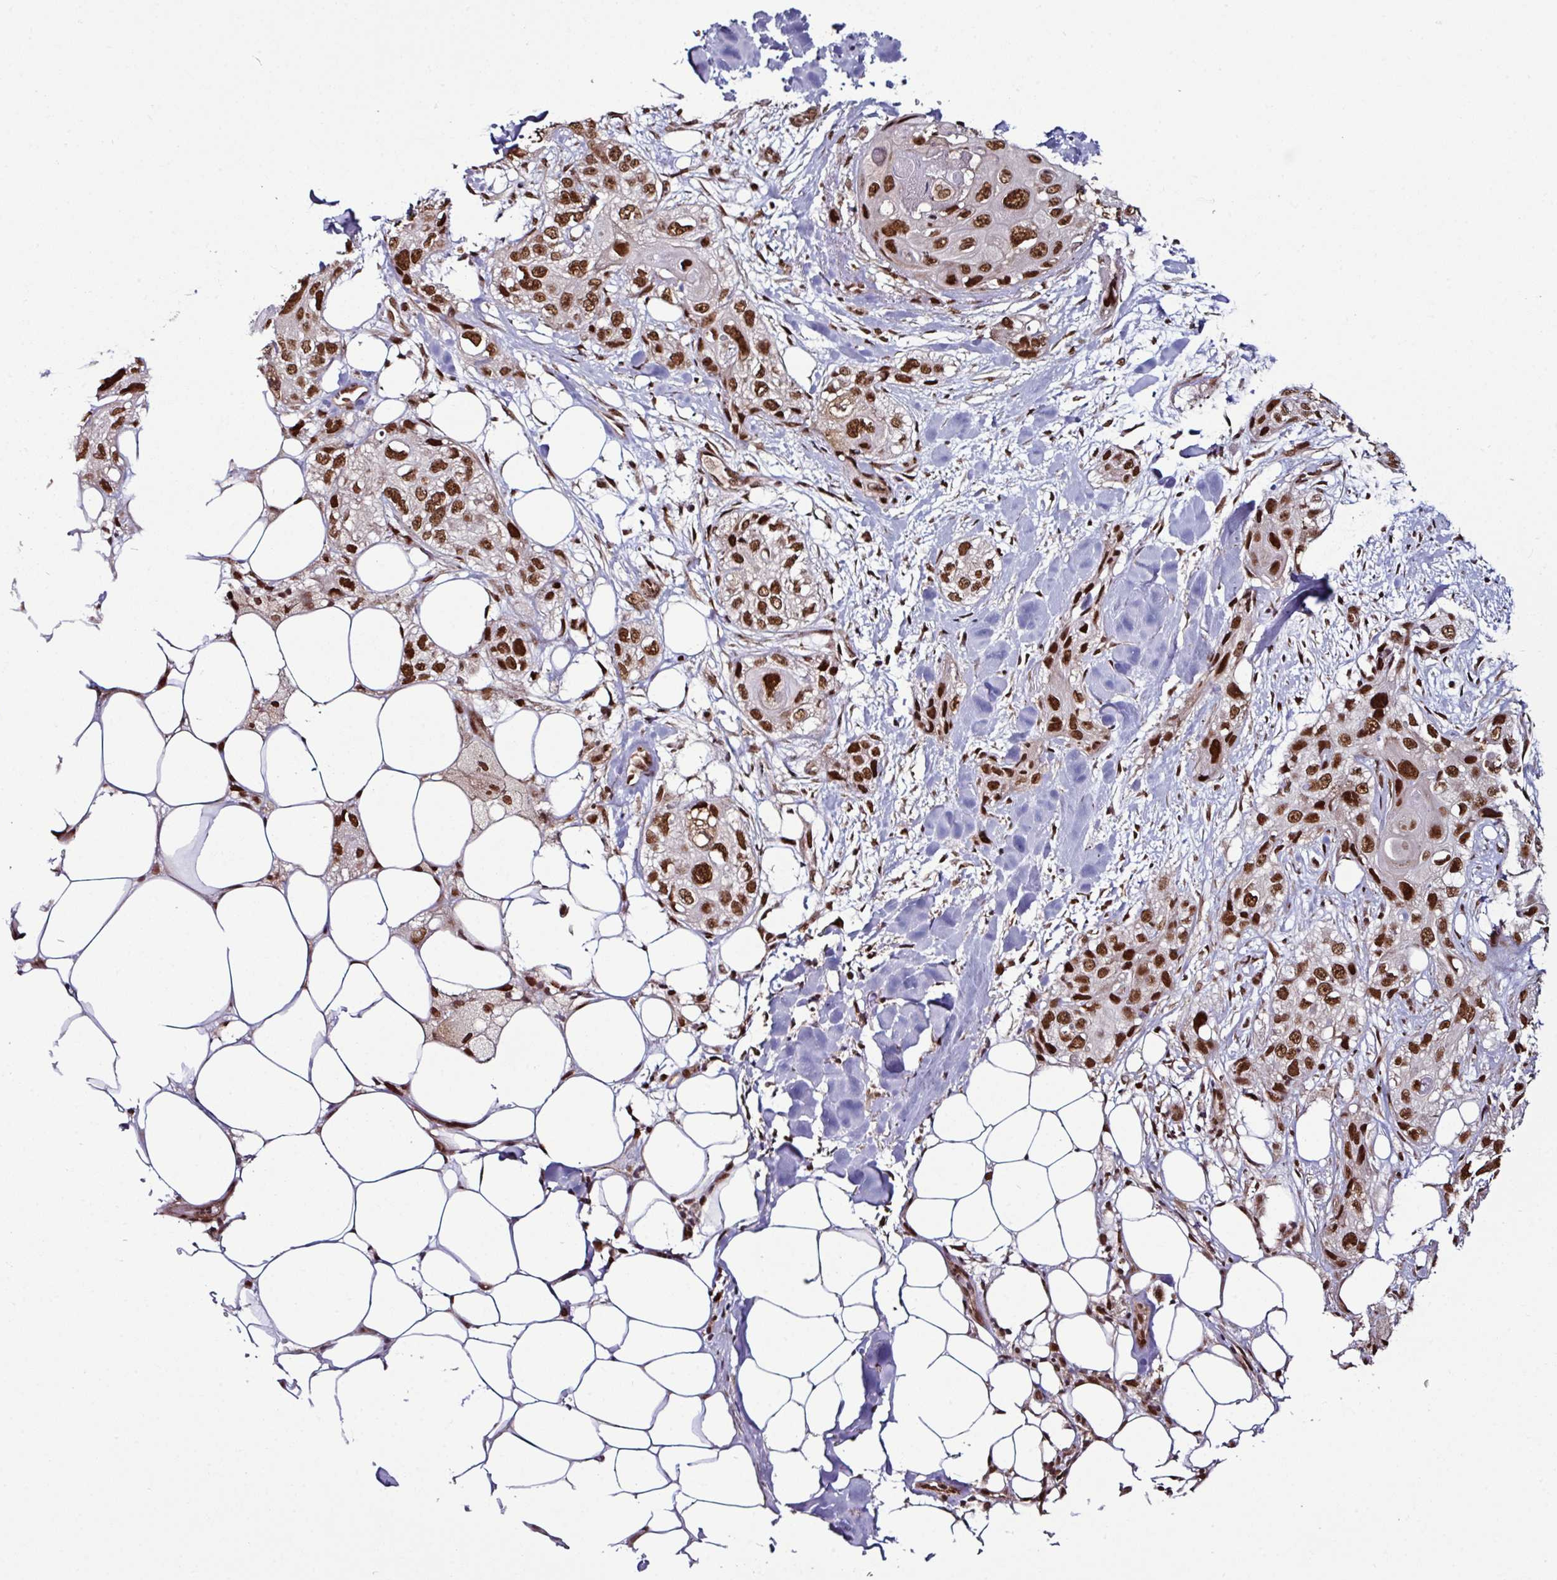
{"staining": {"intensity": "strong", "quantity": "25%-75%", "location": "nuclear"}, "tissue": "skin cancer", "cell_type": "Tumor cells", "image_type": "cancer", "snomed": [{"axis": "morphology", "description": "Normal tissue, NOS"}, {"axis": "morphology", "description": "Squamous cell carcinoma, NOS"}, {"axis": "topography", "description": "Skin"}], "caption": "Immunohistochemistry (IHC) of skin cancer displays high levels of strong nuclear staining in approximately 25%-75% of tumor cells.", "gene": "MORF4L2", "patient": {"sex": "male", "age": 72}}